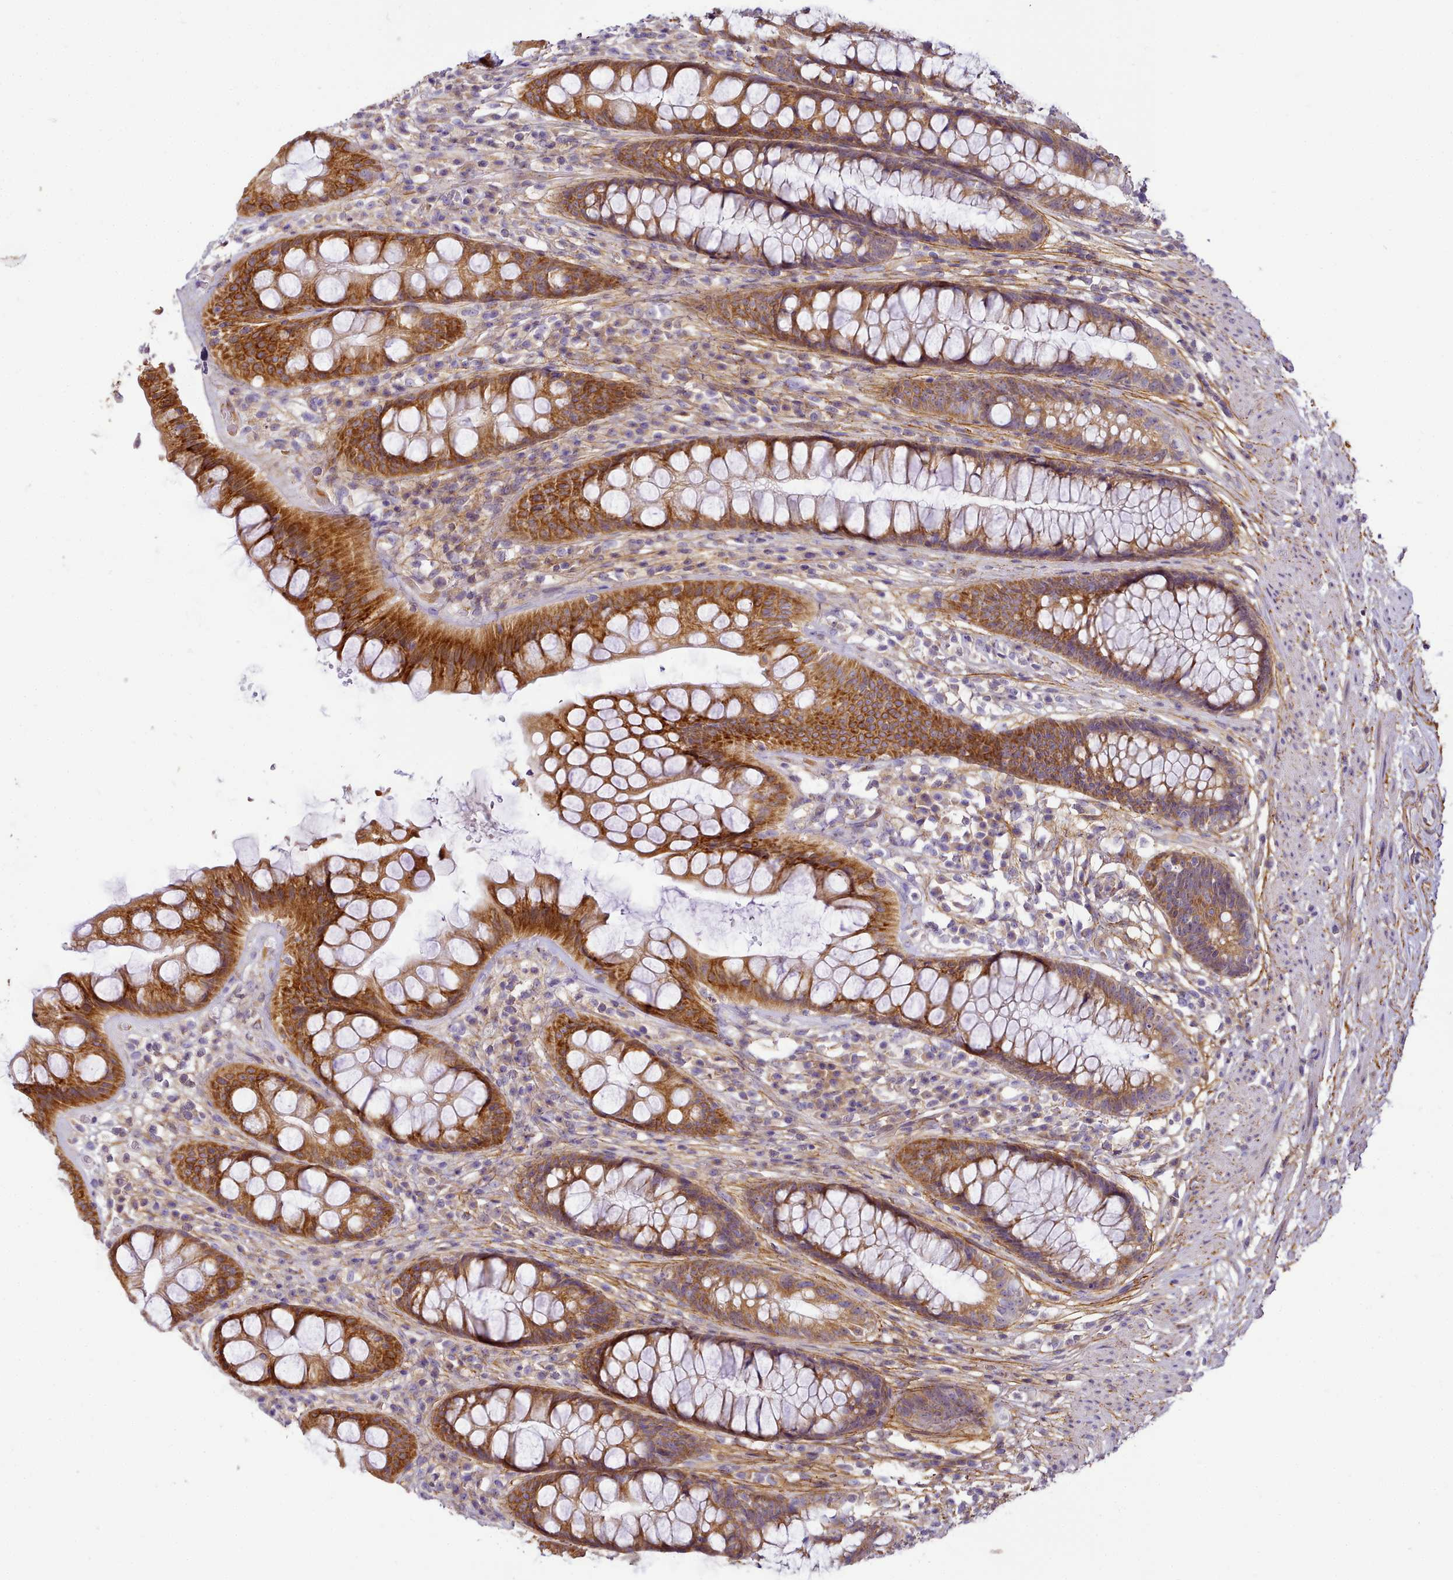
{"staining": {"intensity": "strong", "quantity": ">75%", "location": "cytoplasmic/membranous"}, "tissue": "rectum", "cell_type": "Glandular cells", "image_type": "normal", "snomed": [{"axis": "morphology", "description": "Normal tissue, NOS"}, {"axis": "topography", "description": "Rectum"}], "caption": "IHC of normal human rectum shows high levels of strong cytoplasmic/membranous positivity in about >75% of glandular cells. (IHC, brightfield microscopy, high magnification).", "gene": "NBPF10", "patient": {"sex": "male", "age": 74}}